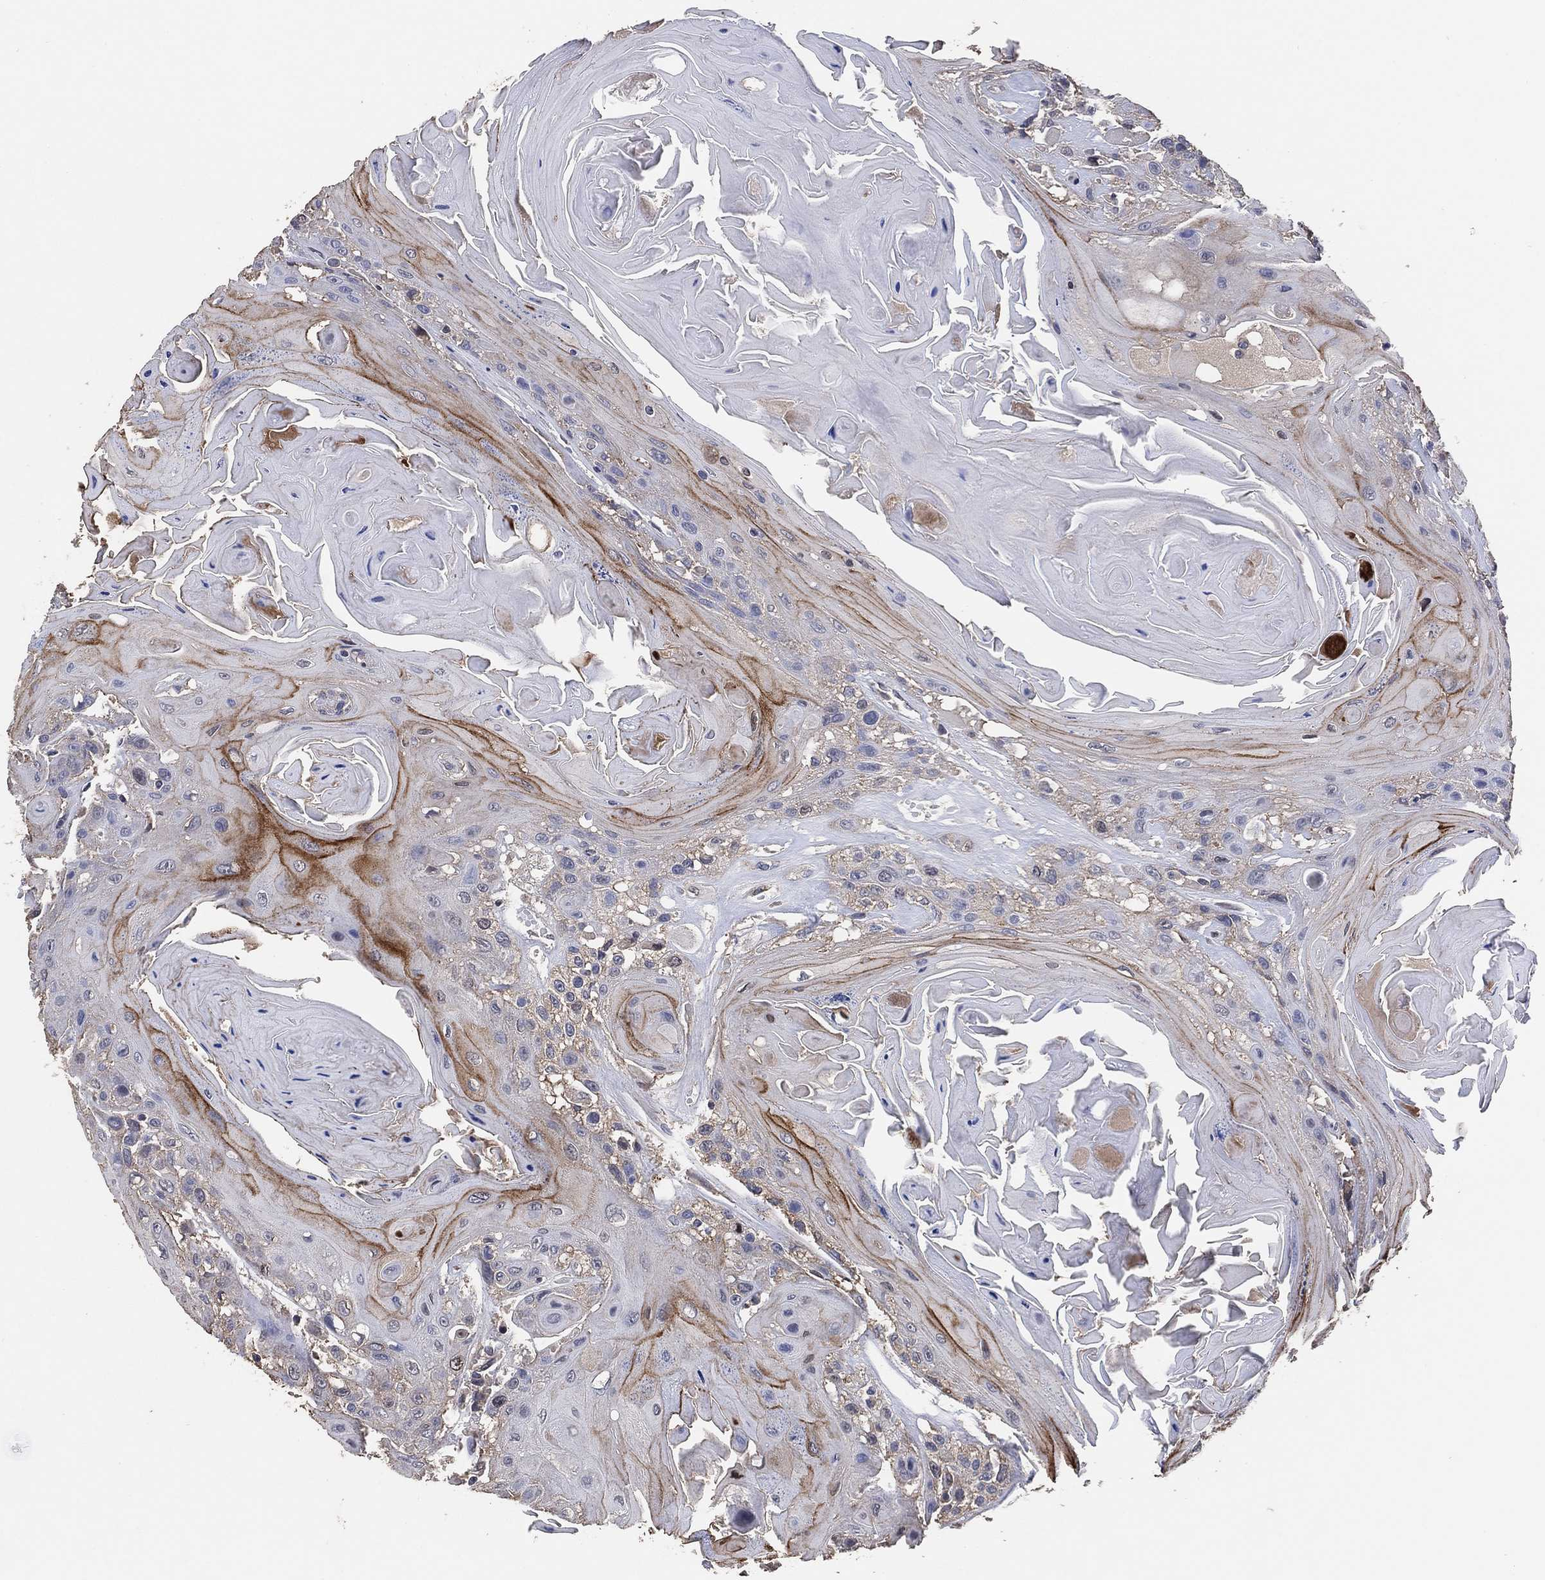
{"staining": {"intensity": "moderate", "quantity": "<25%", "location": "cytoplasmic/membranous"}, "tissue": "head and neck cancer", "cell_type": "Tumor cells", "image_type": "cancer", "snomed": [{"axis": "morphology", "description": "Squamous cell carcinoma, NOS"}, {"axis": "topography", "description": "Head-Neck"}], "caption": "A photomicrograph showing moderate cytoplasmic/membranous positivity in about <25% of tumor cells in head and neck squamous cell carcinoma, as visualized by brown immunohistochemical staining.", "gene": "KLK5", "patient": {"sex": "female", "age": 59}}